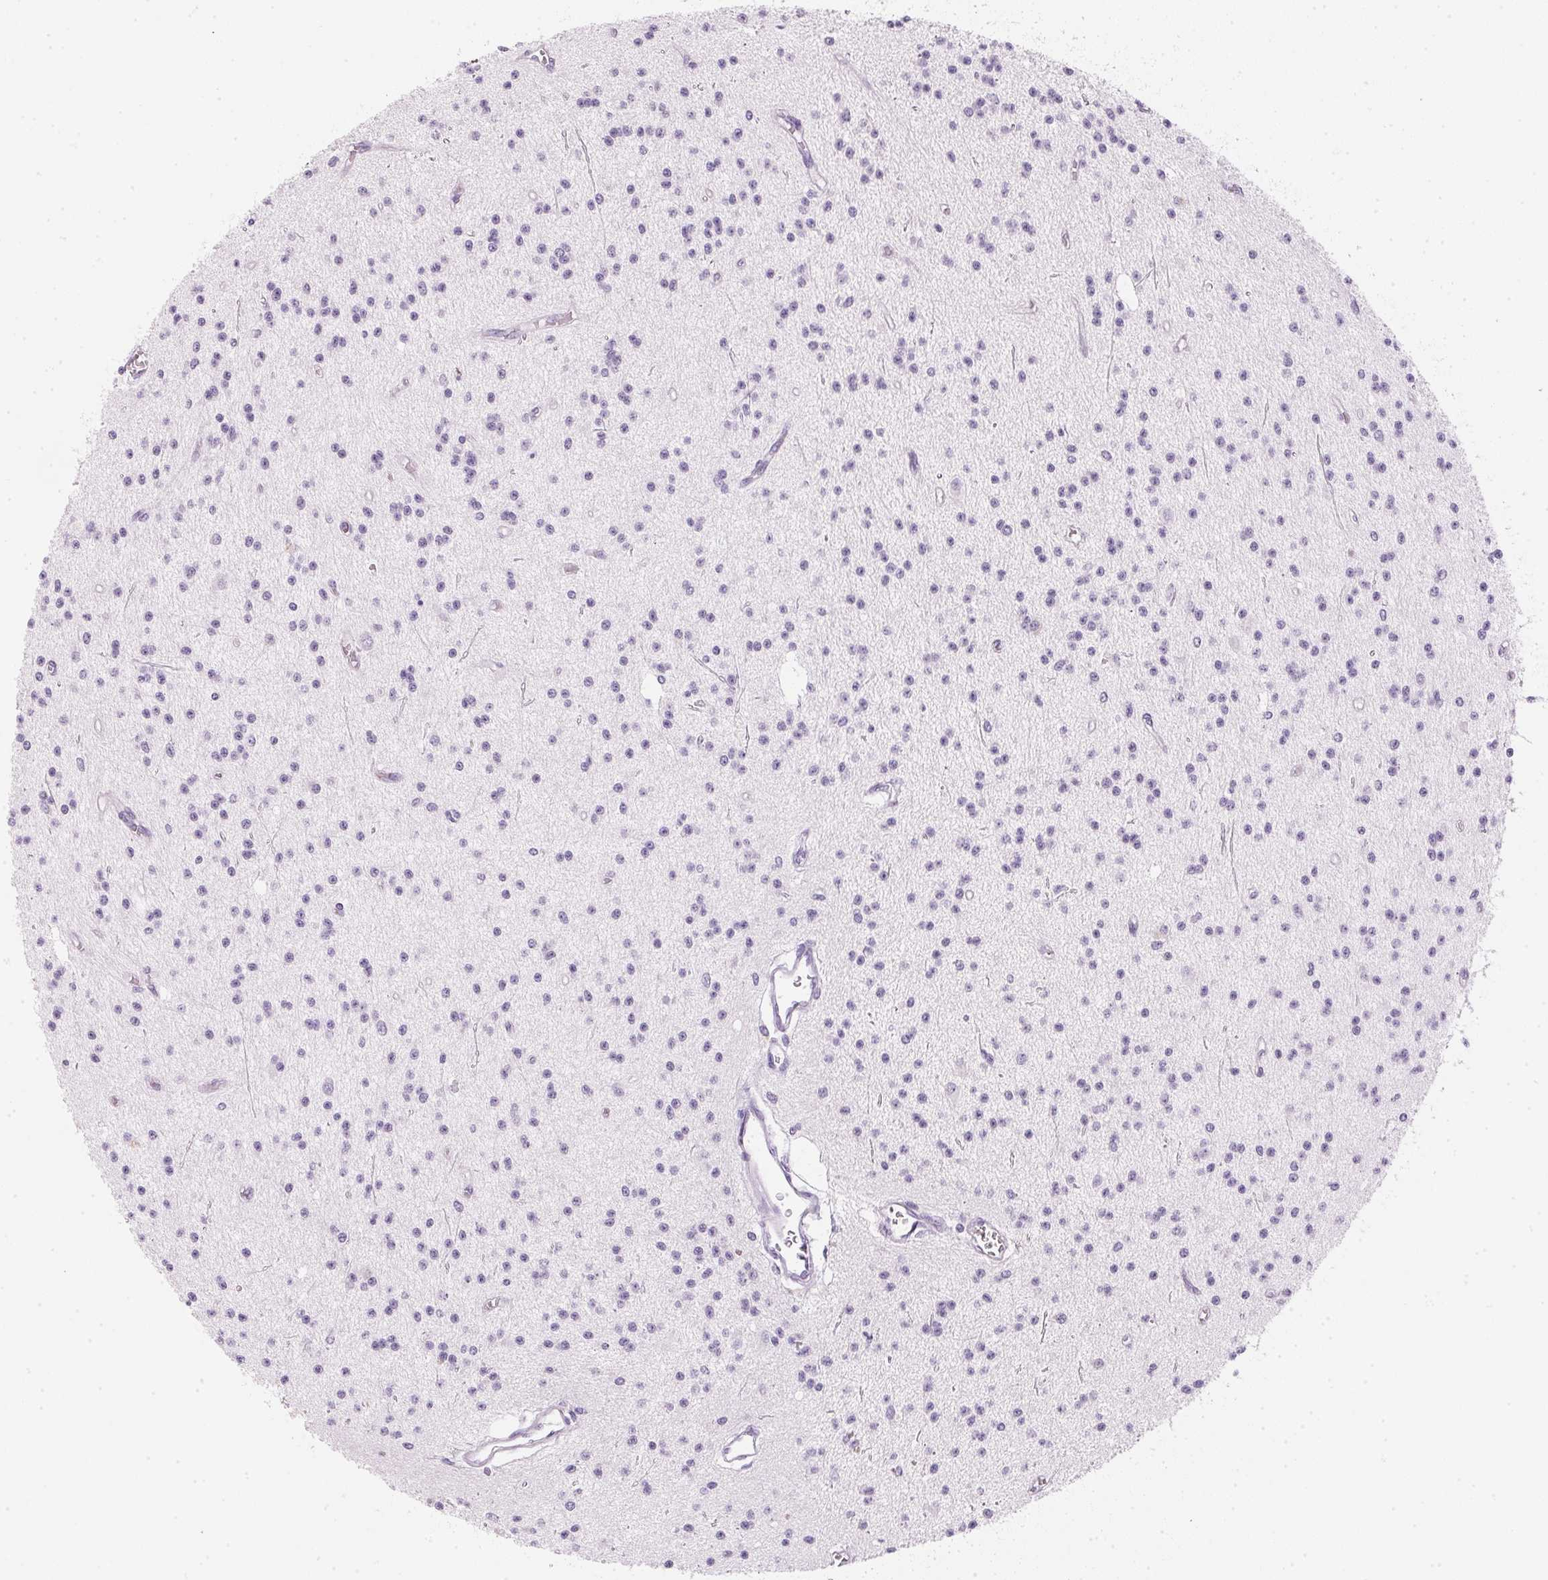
{"staining": {"intensity": "negative", "quantity": "none", "location": "none"}, "tissue": "glioma", "cell_type": "Tumor cells", "image_type": "cancer", "snomed": [{"axis": "morphology", "description": "Glioma, malignant, Low grade"}, {"axis": "topography", "description": "Brain"}], "caption": "Tumor cells are negative for brown protein staining in glioma. (Stains: DAB immunohistochemistry with hematoxylin counter stain, Microscopy: brightfield microscopy at high magnification).", "gene": "IGFBP1", "patient": {"sex": "male", "age": 27}}